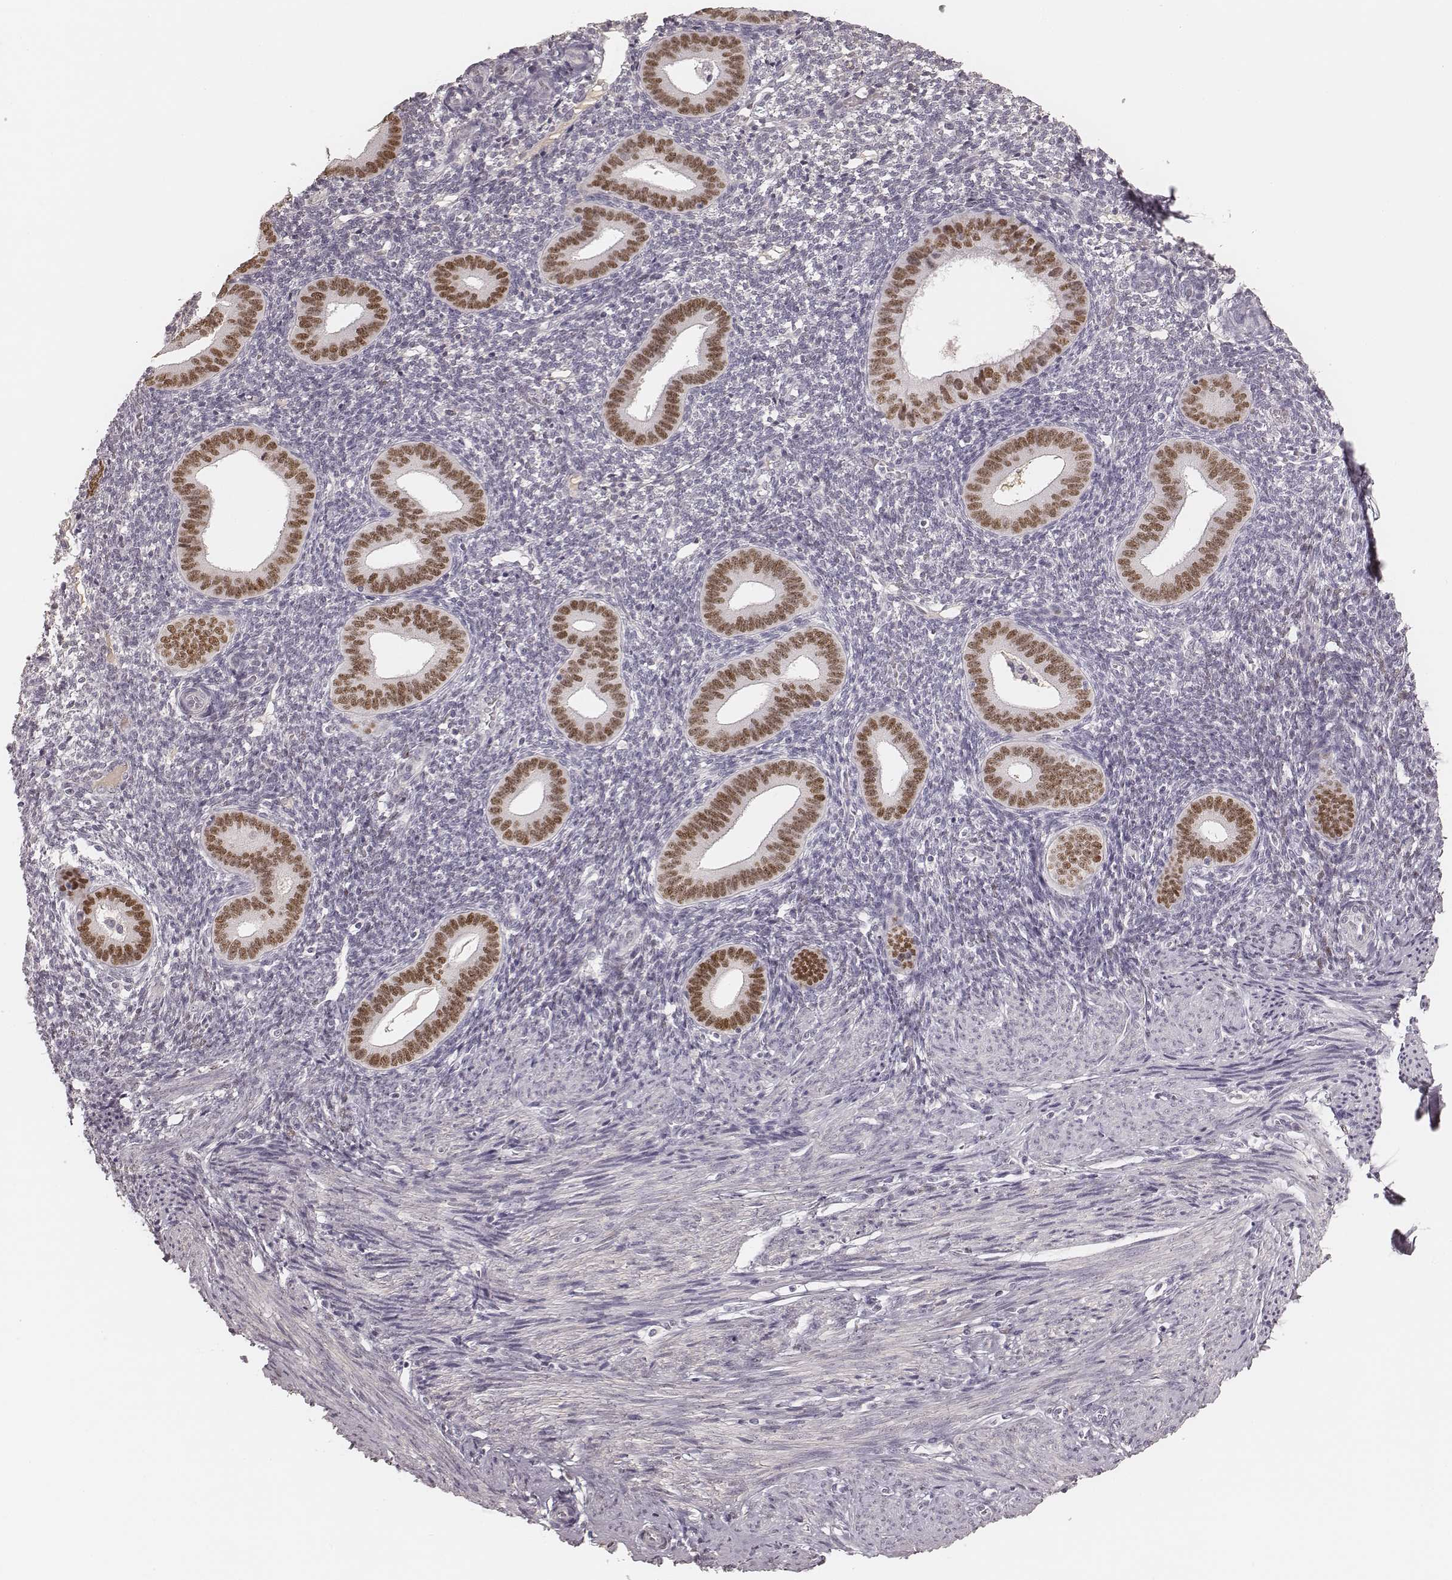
{"staining": {"intensity": "negative", "quantity": "none", "location": "none"}, "tissue": "endometrium", "cell_type": "Cells in endometrial stroma", "image_type": "normal", "snomed": [{"axis": "morphology", "description": "Normal tissue, NOS"}, {"axis": "topography", "description": "Endometrium"}], "caption": "An immunohistochemistry (IHC) histopathology image of benign endometrium is shown. There is no staining in cells in endometrial stroma of endometrium. (DAB immunohistochemistry, high magnification).", "gene": "MSX1", "patient": {"sex": "female", "age": 40}}